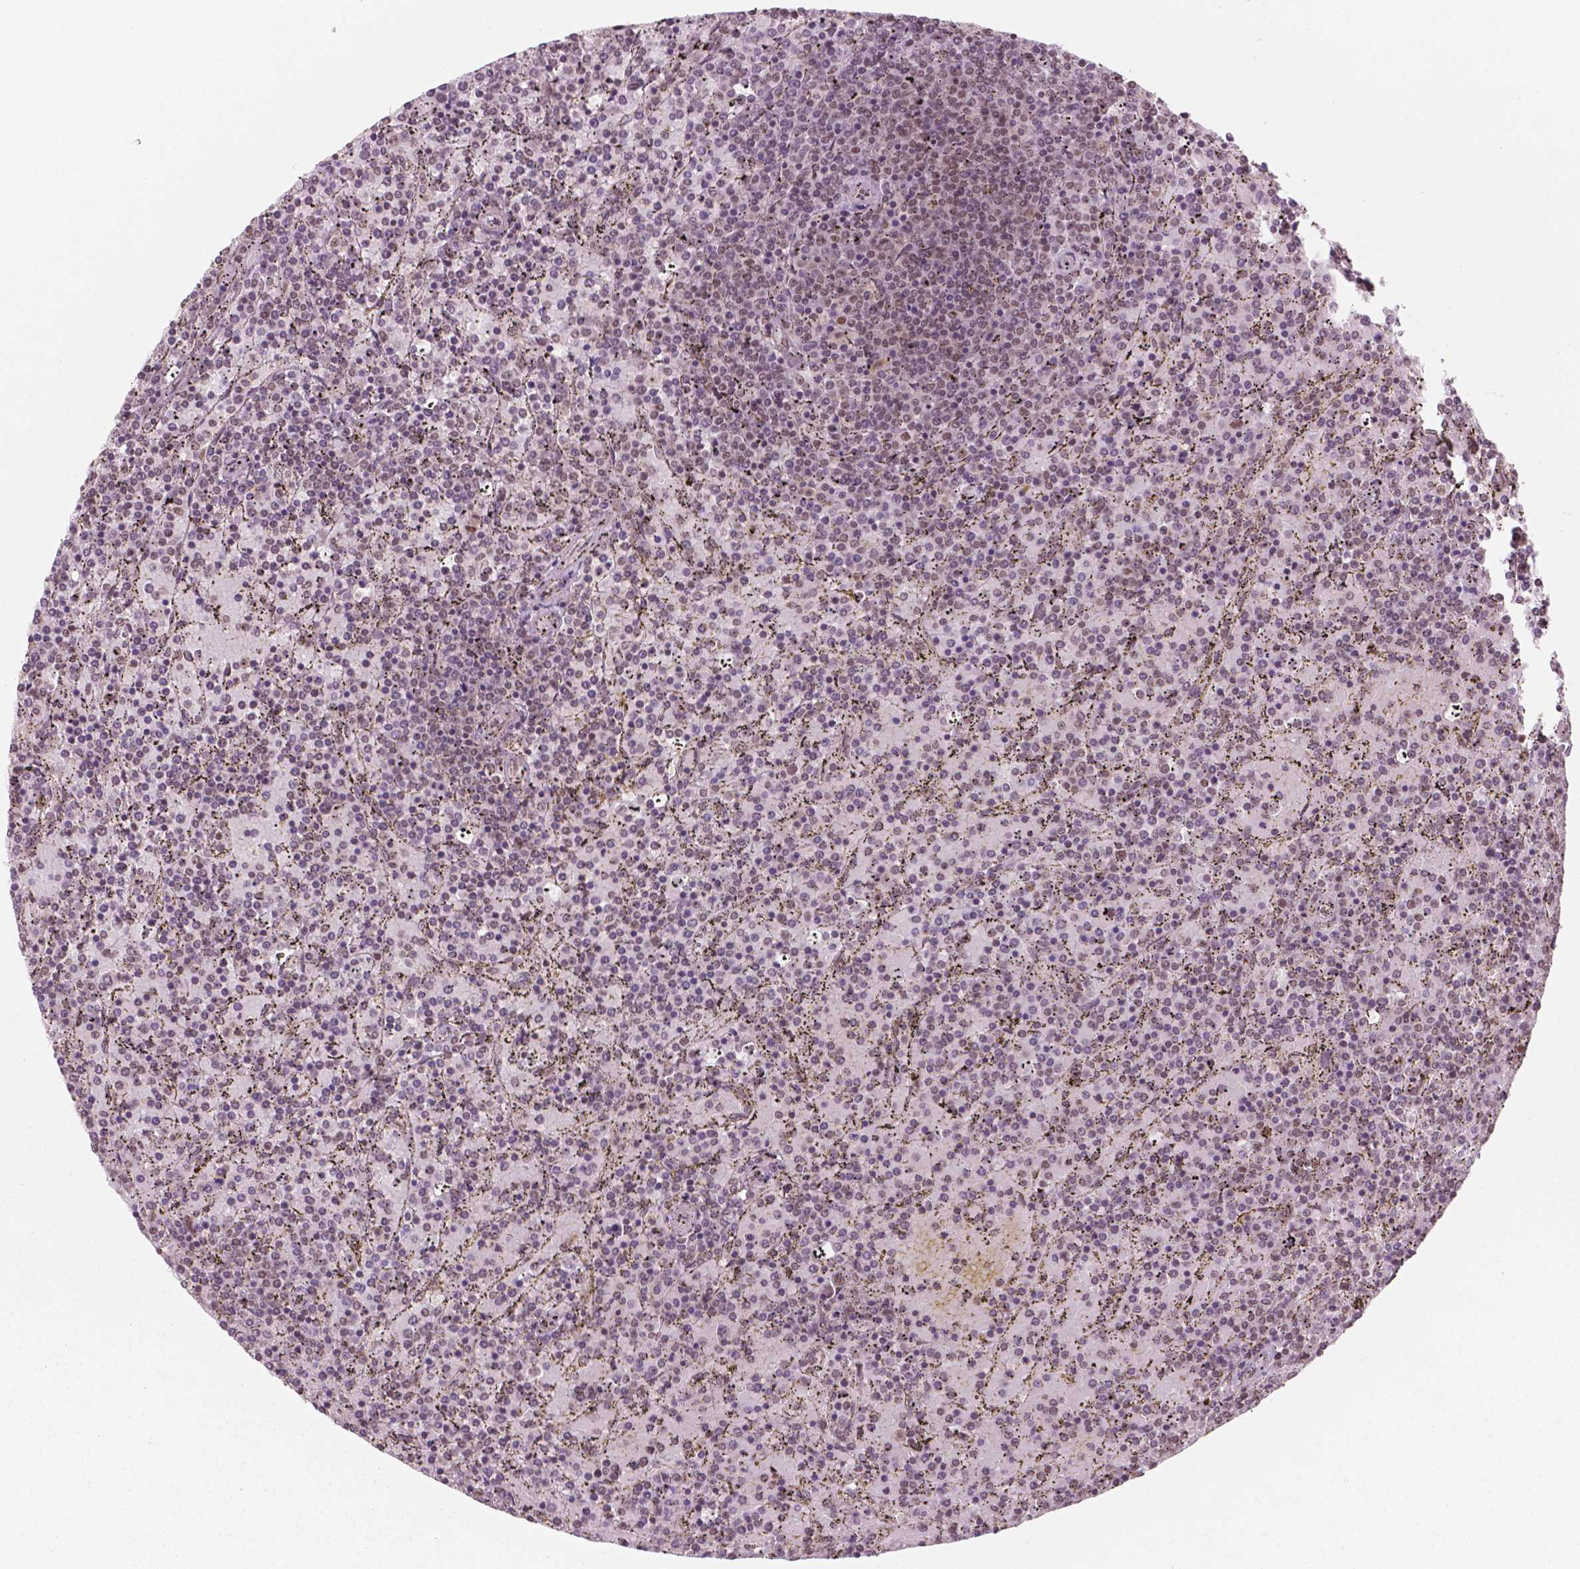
{"staining": {"intensity": "negative", "quantity": "none", "location": "none"}, "tissue": "lymphoma", "cell_type": "Tumor cells", "image_type": "cancer", "snomed": [{"axis": "morphology", "description": "Malignant lymphoma, non-Hodgkin's type, Low grade"}, {"axis": "topography", "description": "Spleen"}], "caption": "Immunohistochemistry image of lymphoma stained for a protein (brown), which exhibits no expression in tumor cells.", "gene": "POLR2E", "patient": {"sex": "female", "age": 77}}